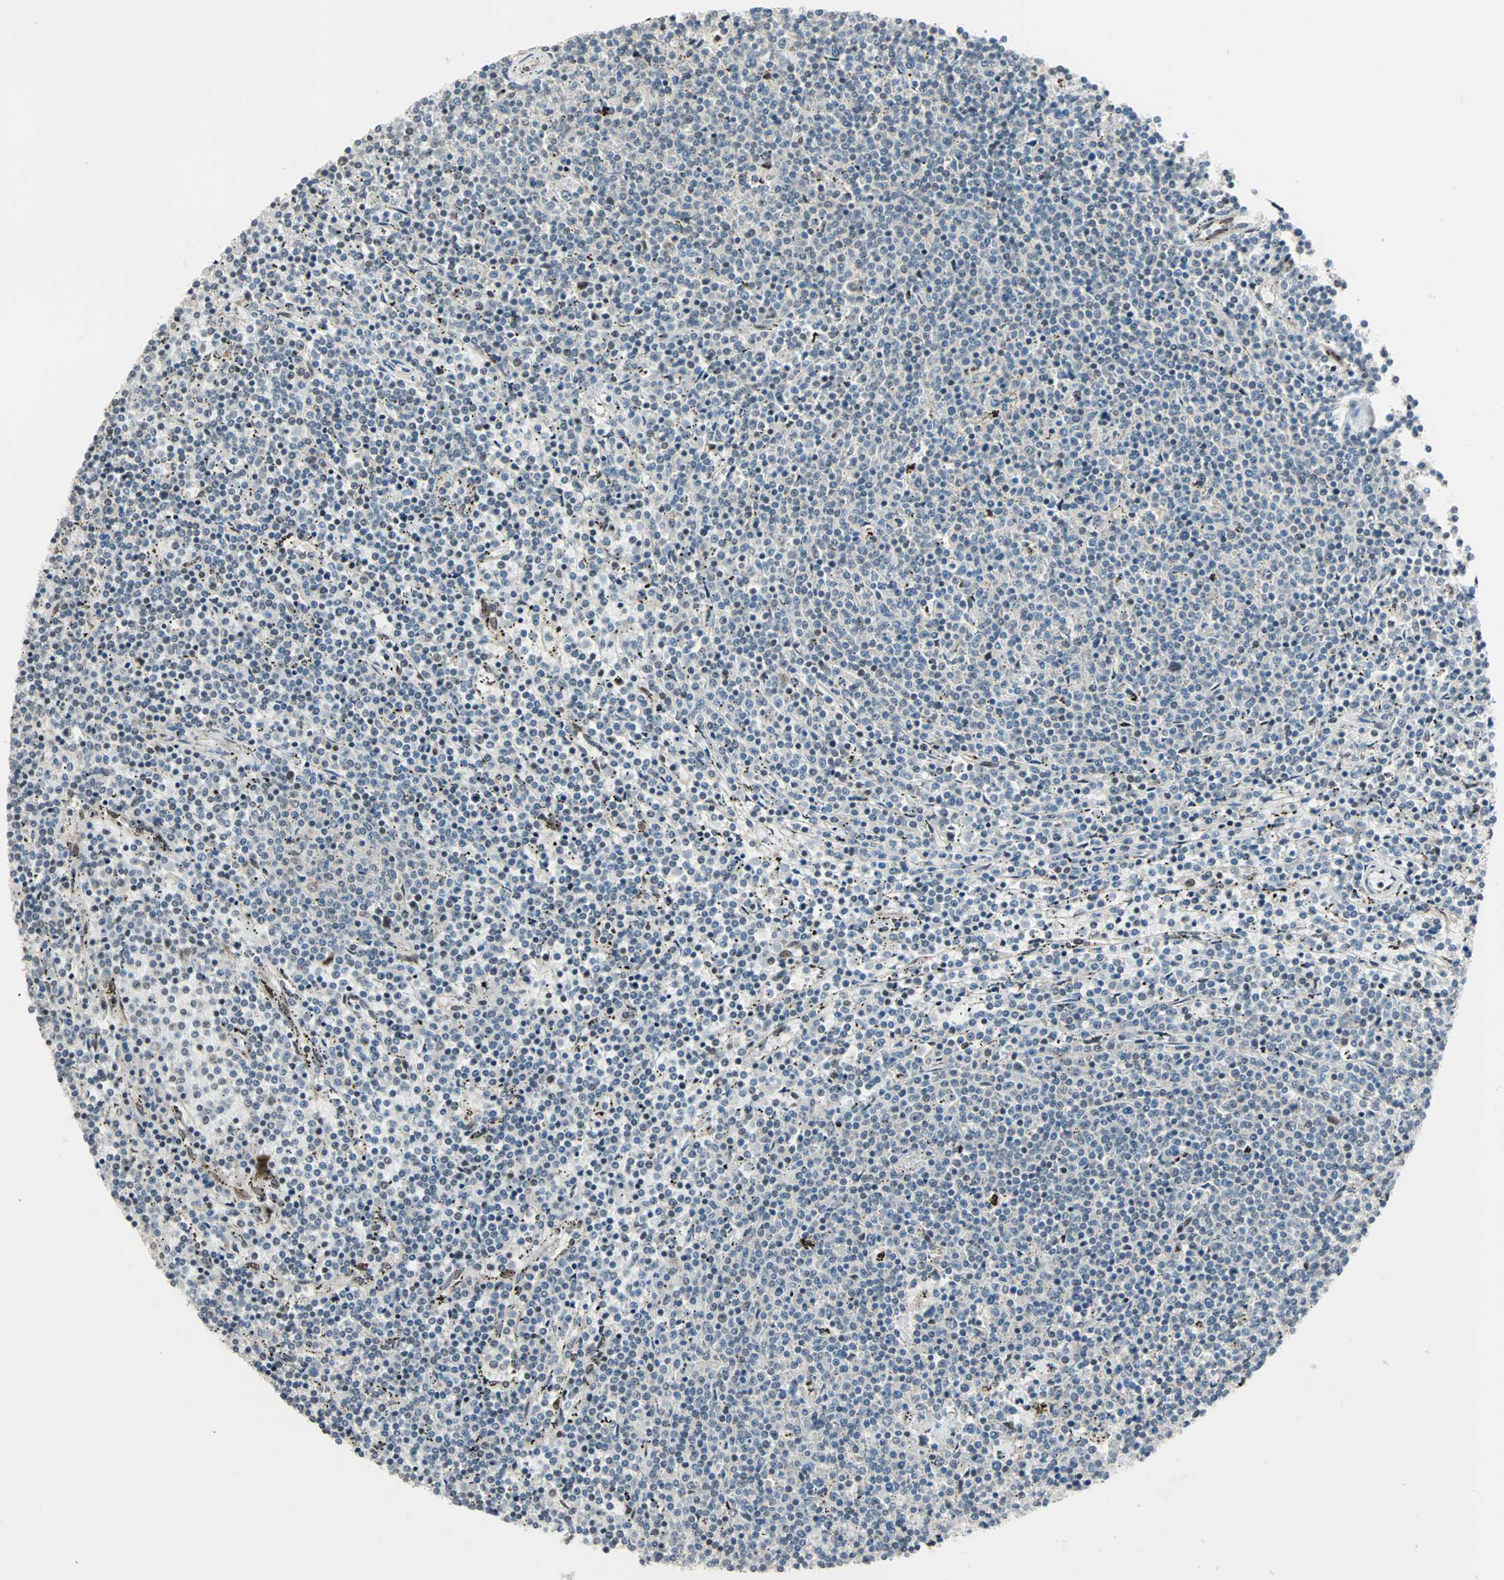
{"staining": {"intensity": "negative", "quantity": "none", "location": "none"}, "tissue": "lymphoma", "cell_type": "Tumor cells", "image_type": "cancer", "snomed": [{"axis": "morphology", "description": "Malignant lymphoma, non-Hodgkin's type, Low grade"}, {"axis": "topography", "description": "Spleen"}], "caption": "High magnification brightfield microscopy of low-grade malignant lymphoma, non-Hodgkin's type stained with DAB (brown) and counterstained with hematoxylin (blue): tumor cells show no significant staining. (DAB immunohistochemistry with hematoxylin counter stain).", "gene": "CBX4", "patient": {"sex": "female", "age": 50}}